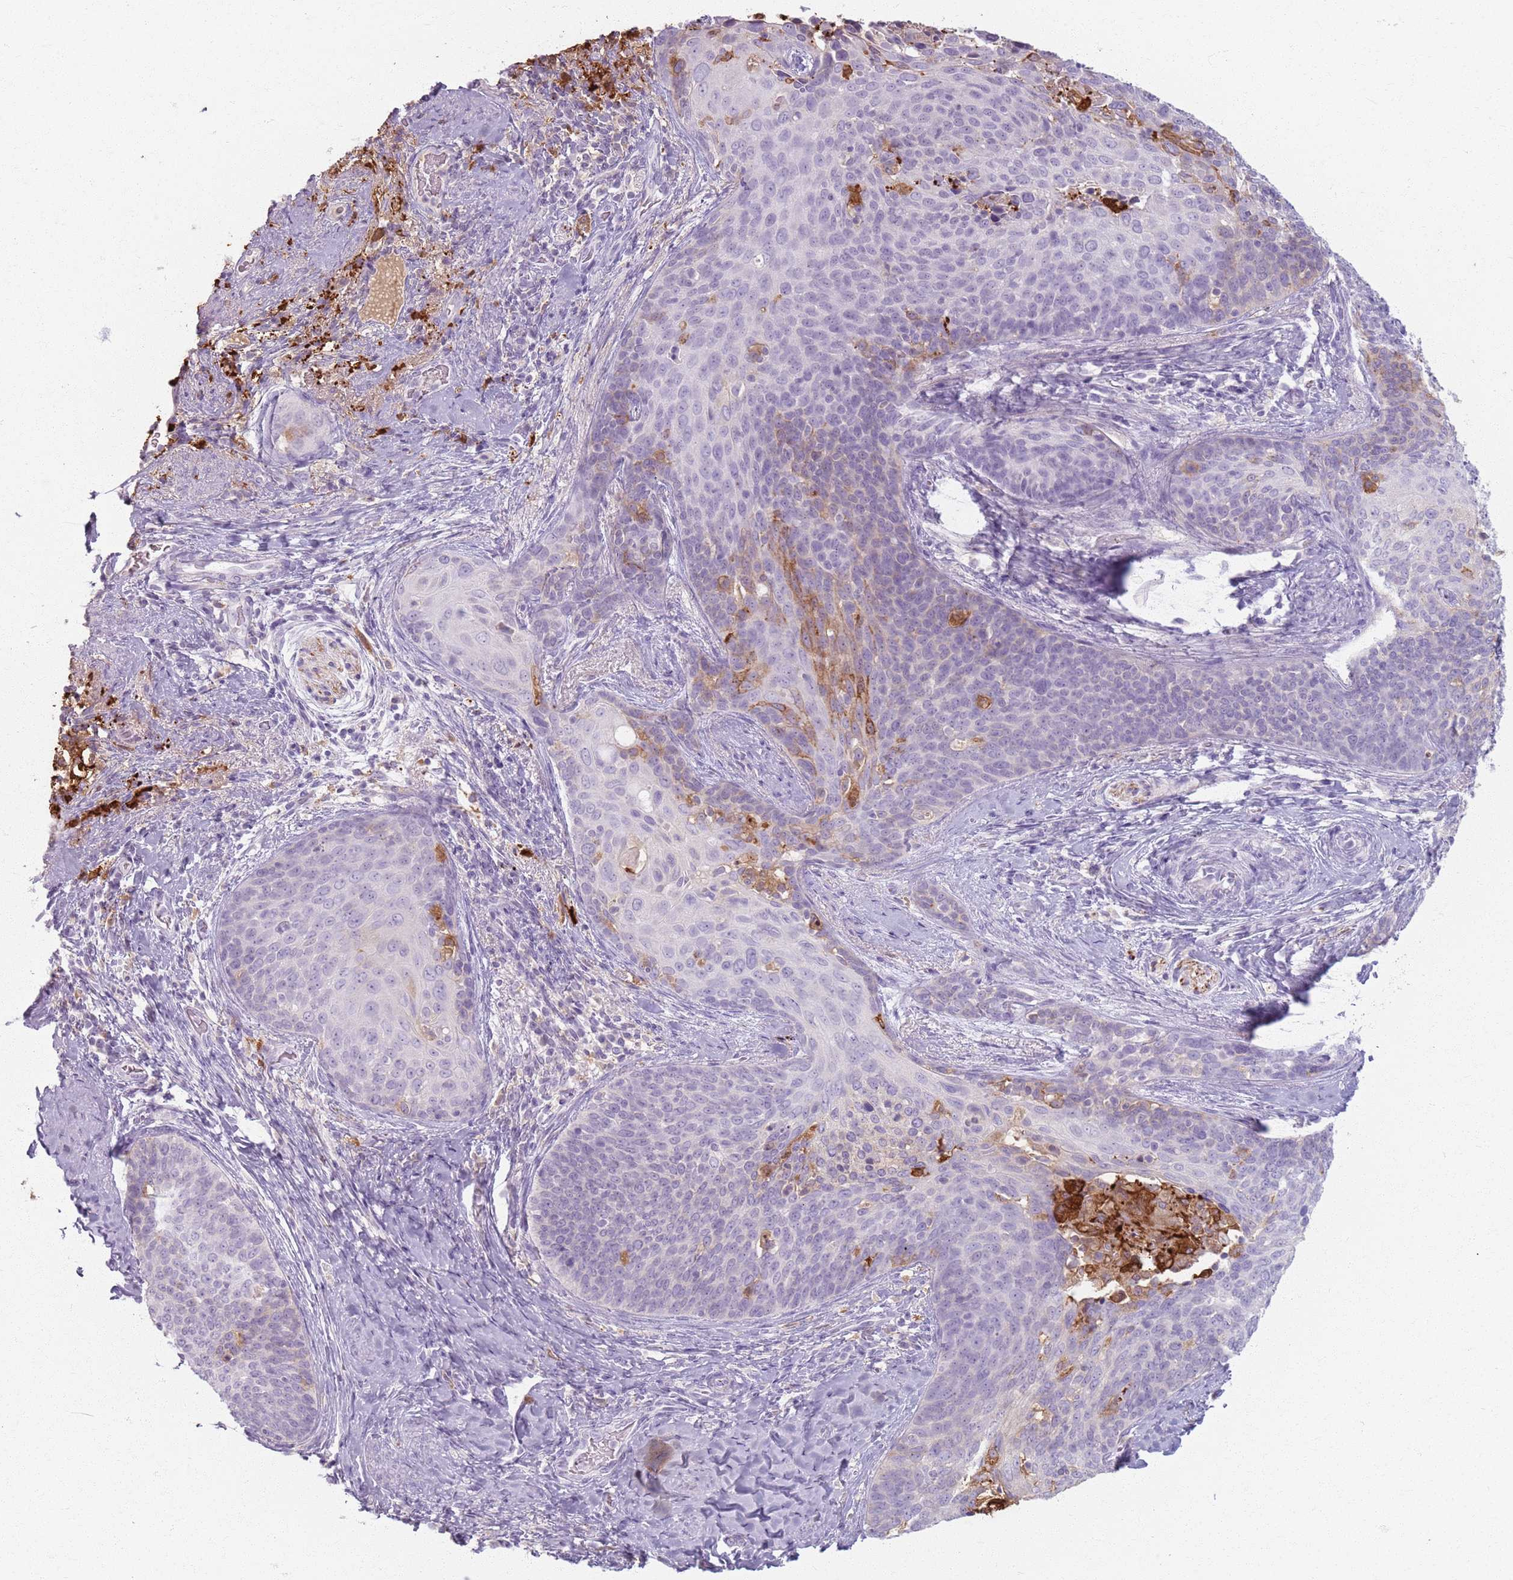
{"staining": {"intensity": "negative", "quantity": "none", "location": "none"}, "tissue": "cervical cancer", "cell_type": "Tumor cells", "image_type": "cancer", "snomed": [{"axis": "morphology", "description": "Squamous cell carcinoma, NOS"}, {"axis": "topography", "description": "Cervix"}], "caption": "Immunohistochemical staining of human squamous cell carcinoma (cervical) shows no significant positivity in tumor cells. The staining is performed using DAB (3,3'-diaminobenzidine) brown chromogen with nuclei counter-stained in using hematoxylin.", "gene": "GDPGP1", "patient": {"sex": "female", "age": 50}}